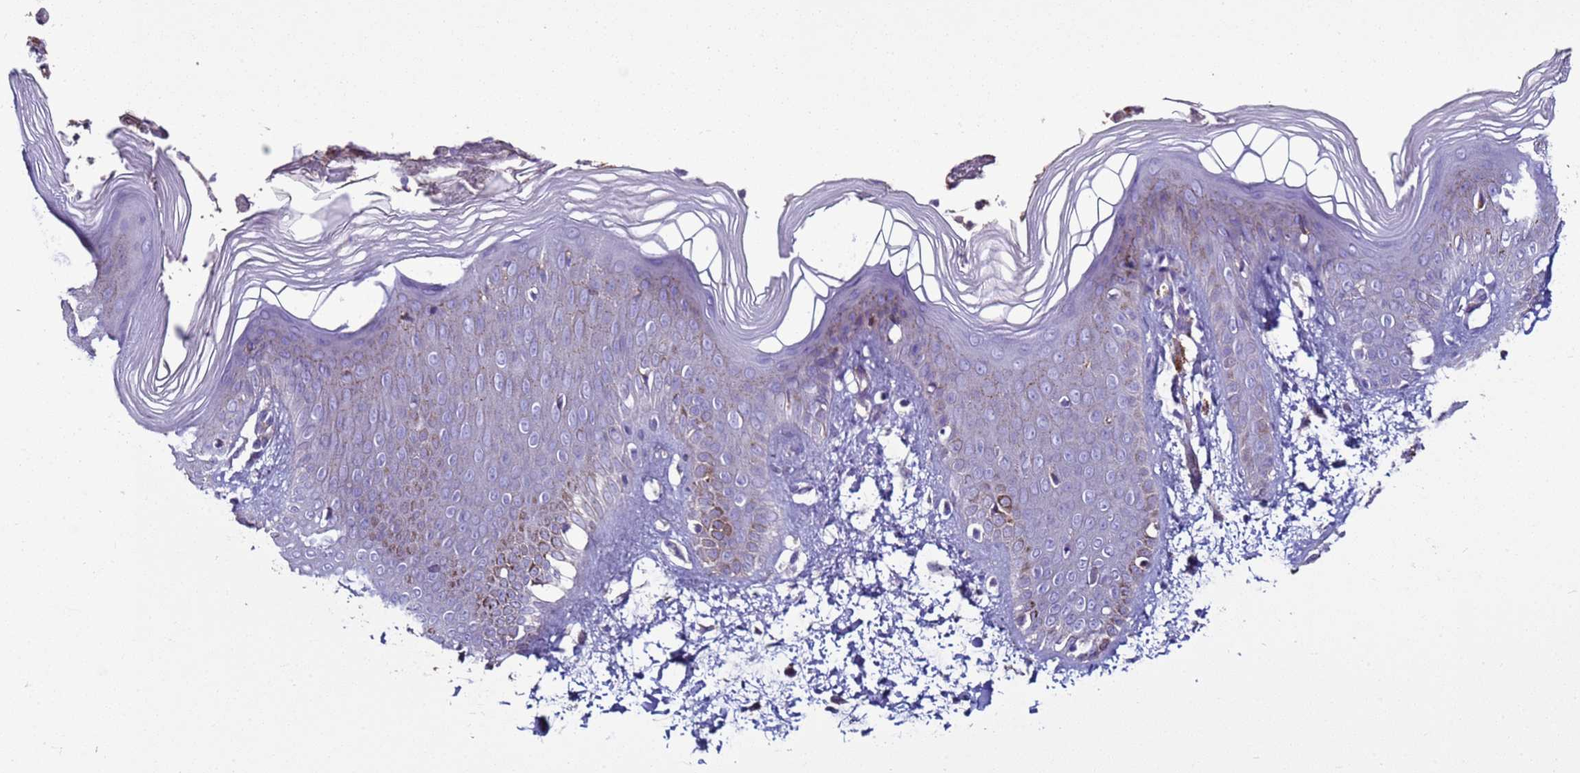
{"staining": {"intensity": "moderate", "quantity": "<25%", "location": "cytoplasmic/membranous"}, "tissue": "skin", "cell_type": "Epidermal cells", "image_type": "normal", "snomed": [{"axis": "morphology", "description": "Normal tissue, NOS"}, {"axis": "morphology", "description": "Inflammation, NOS"}, {"axis": "topography", "description": "Soft tissue"}, {"axis": "topography", "description": "Anal"}], "caption": "Immunohistochemical staining of unremarkable skin exhibits <25% levels of moderate cytoplasmic/membranous protein staining in about <25% of epidermal cells.", "gene": "RABL2A", "patient": {"sex": "female", "age": 15}}